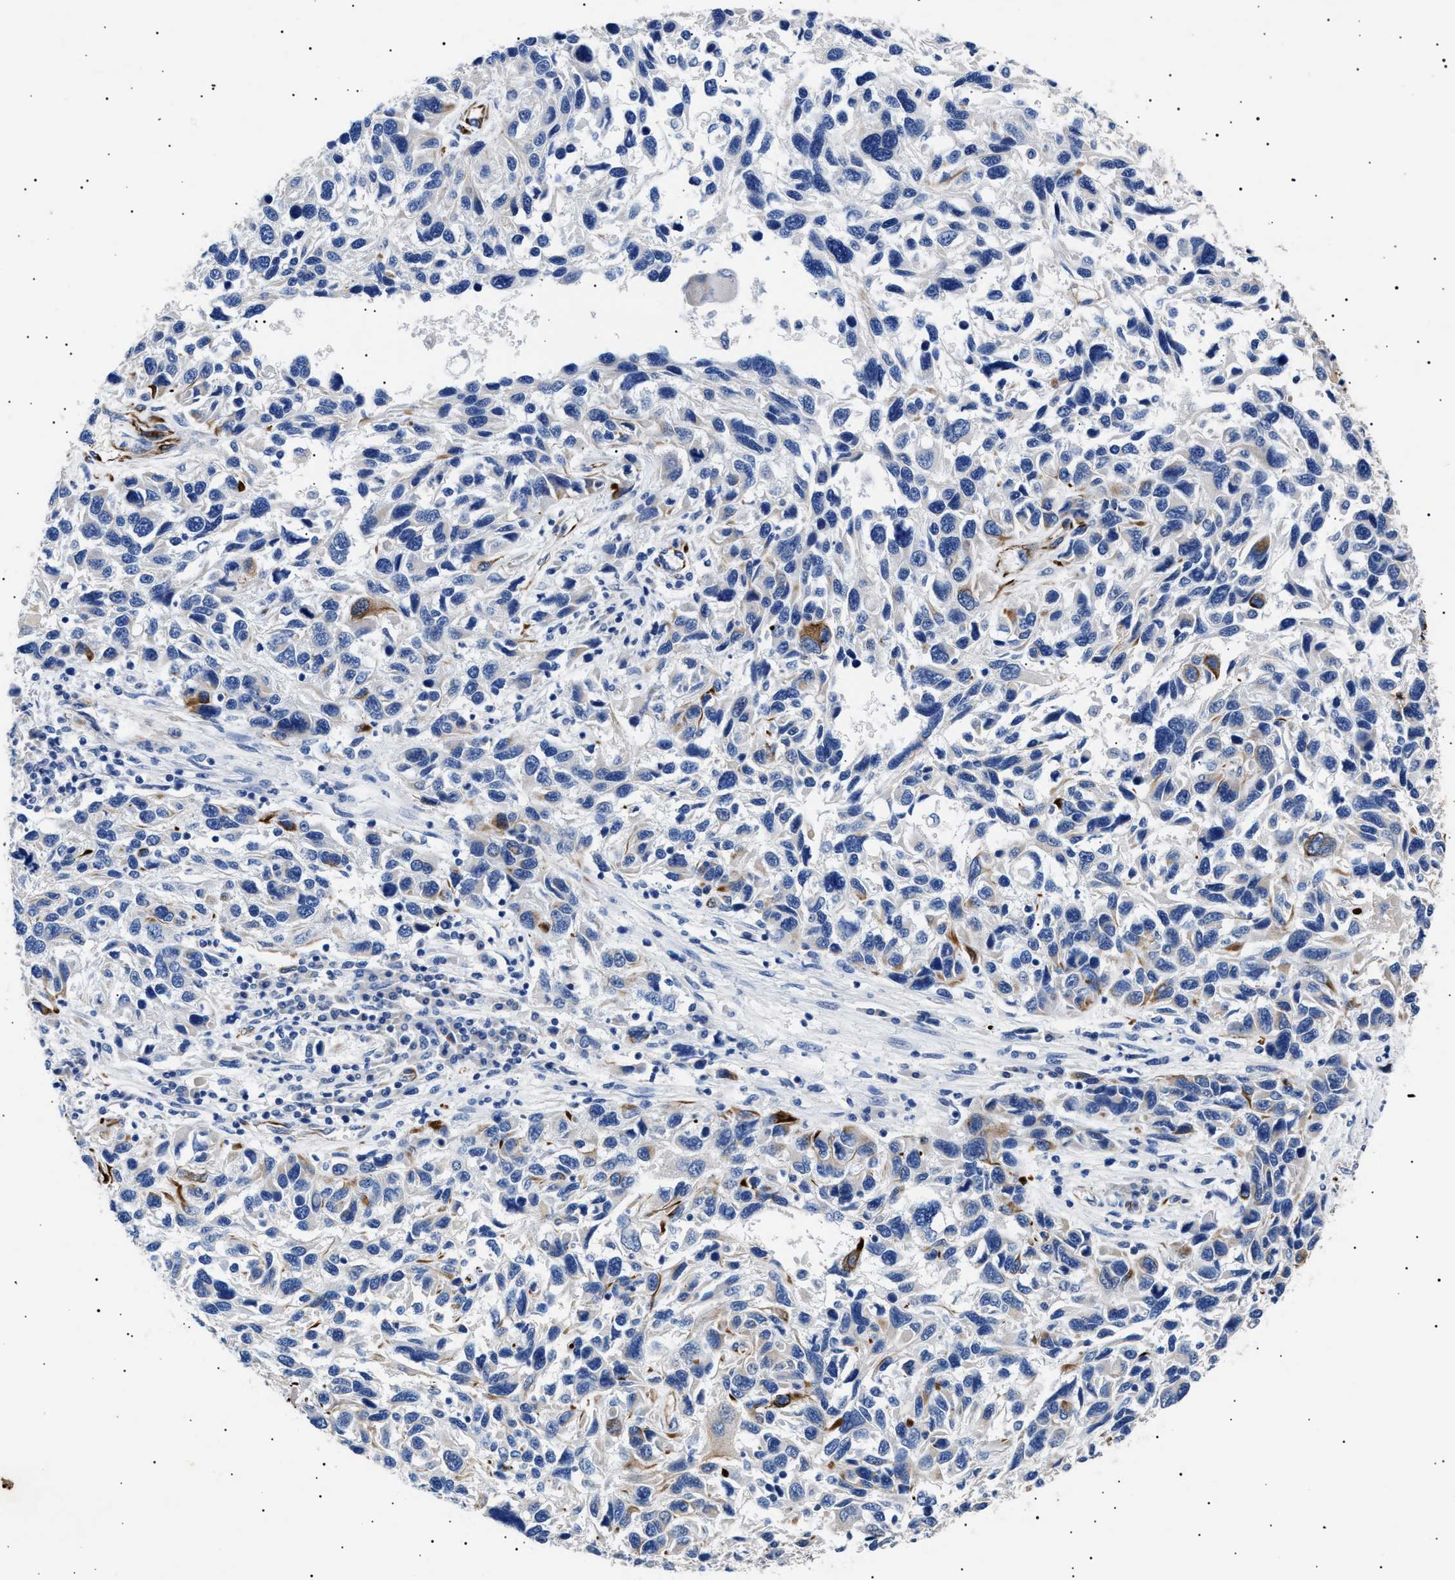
{"staining": {"intensity": "negative", "quantity": "none", "location": "none"}, "tissue": "melanoma", "cell_type": "Tumor cells", "image_type": "cancer", "snomed": [{"axis": "morphology", "description": "Malignant melanoma, NOS"}, {"axis": "topography", "description": "Skin"}], "caption": "Human malignant melanoma stained for a protein using IHC exhibits no positivity in tumor cells.", "gene": "OLFML2A", "patient": {"sex": "male", "age": 53}}